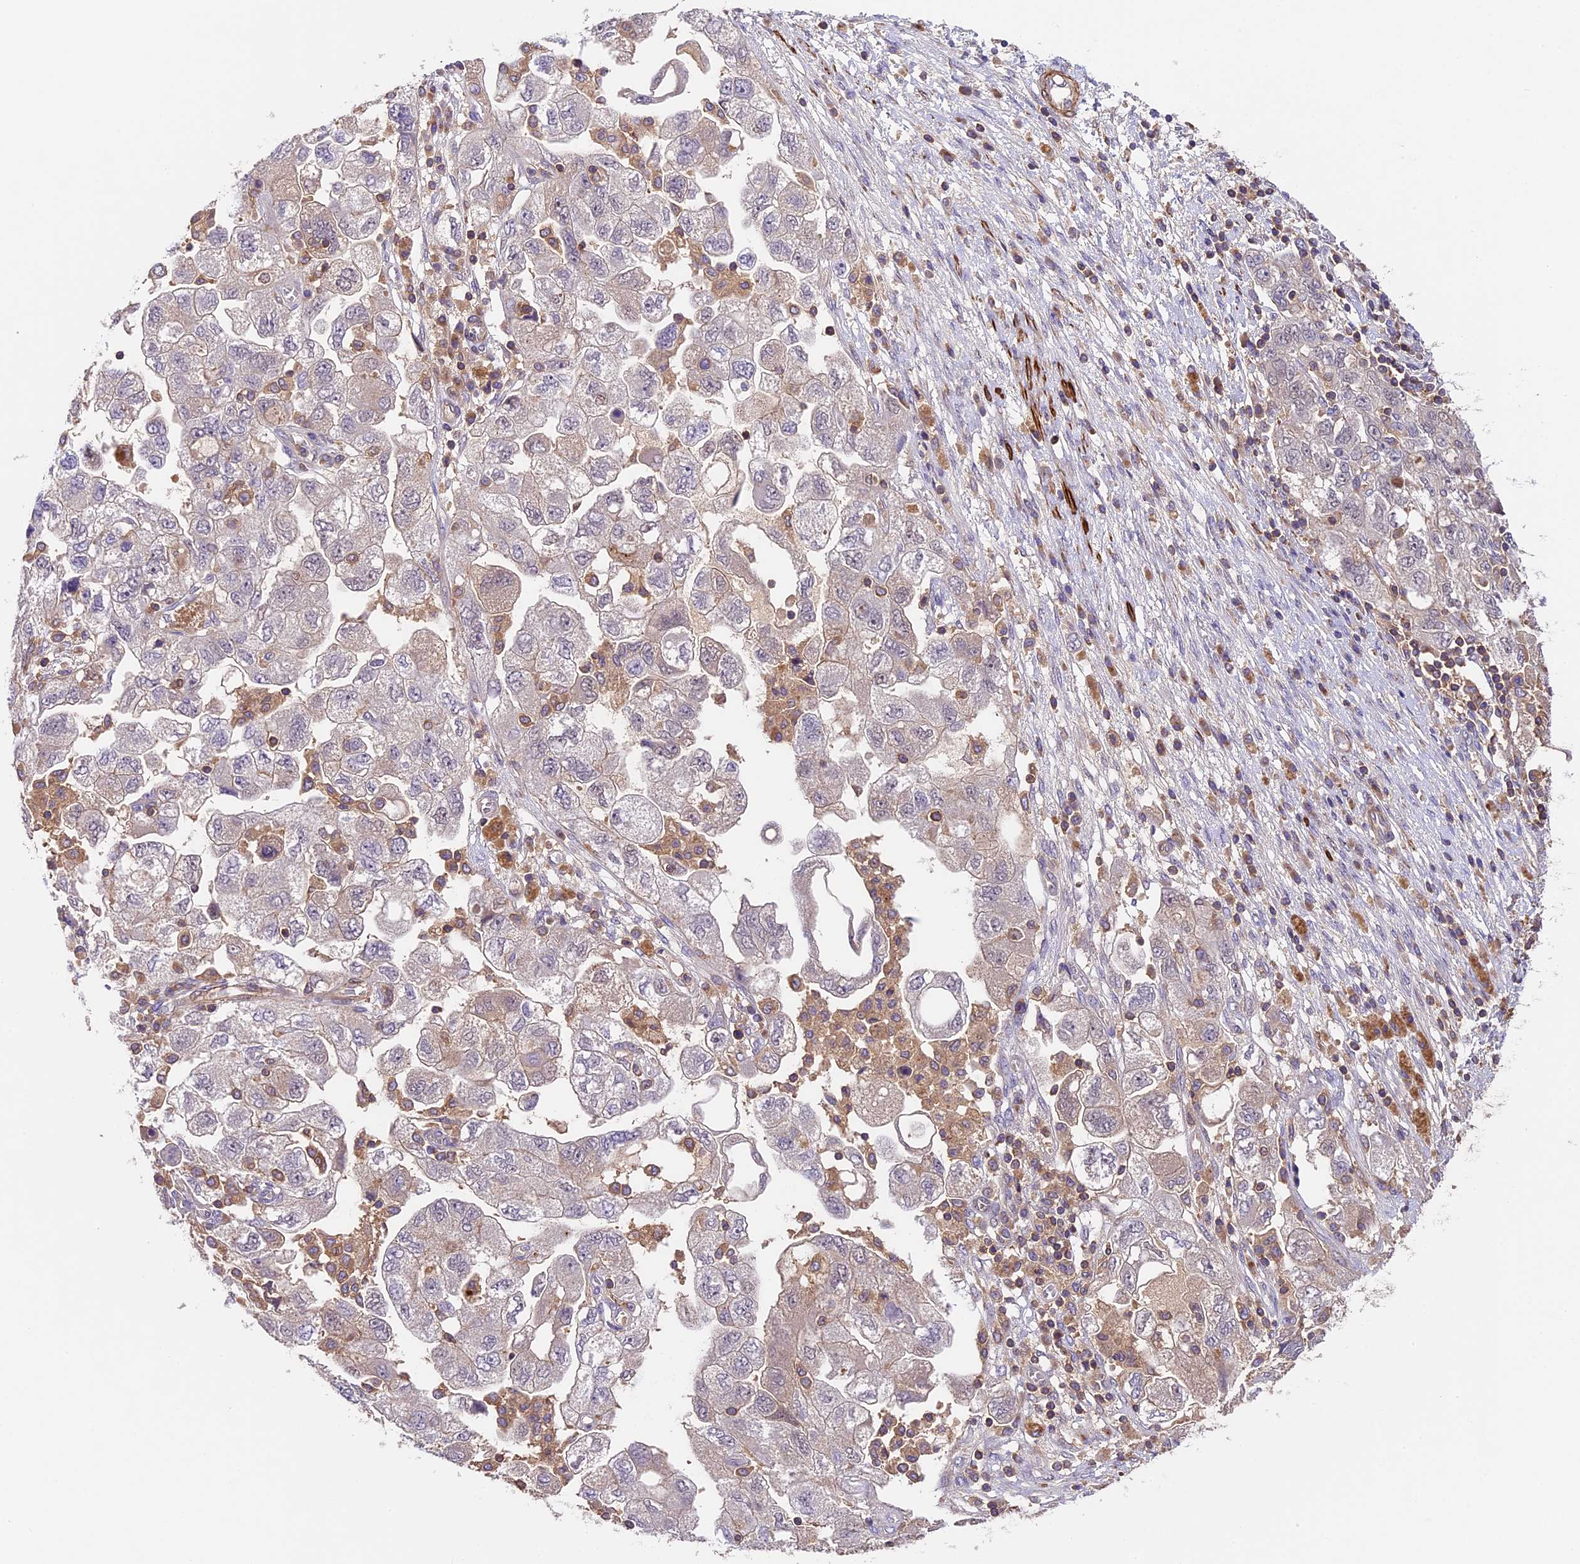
{"staining": {"intensity": "weak", "quantity": "<25%", "location": "cytoplasmic/membranous"}, "tissue": "ovarian cancer", "cell_type": "Tumor cells", "image_type": "cancer", "snomed": [{"axis": "morphology", "description": "Carcinoma, NOS"}, {"axis": "morphology", "description": "Cystadenocarcinoma, serous, NOS"}, {"axis": "topography", "description": "Ovary"}], "caption": "Immunohistochemistry micrograph of ovarian serous cystadenocarcinoma stained for a protein (brown), which displays no expression in tumor cells.", "gene": "TBC1D1", "patient": {"sex": "female", "age": 69}}